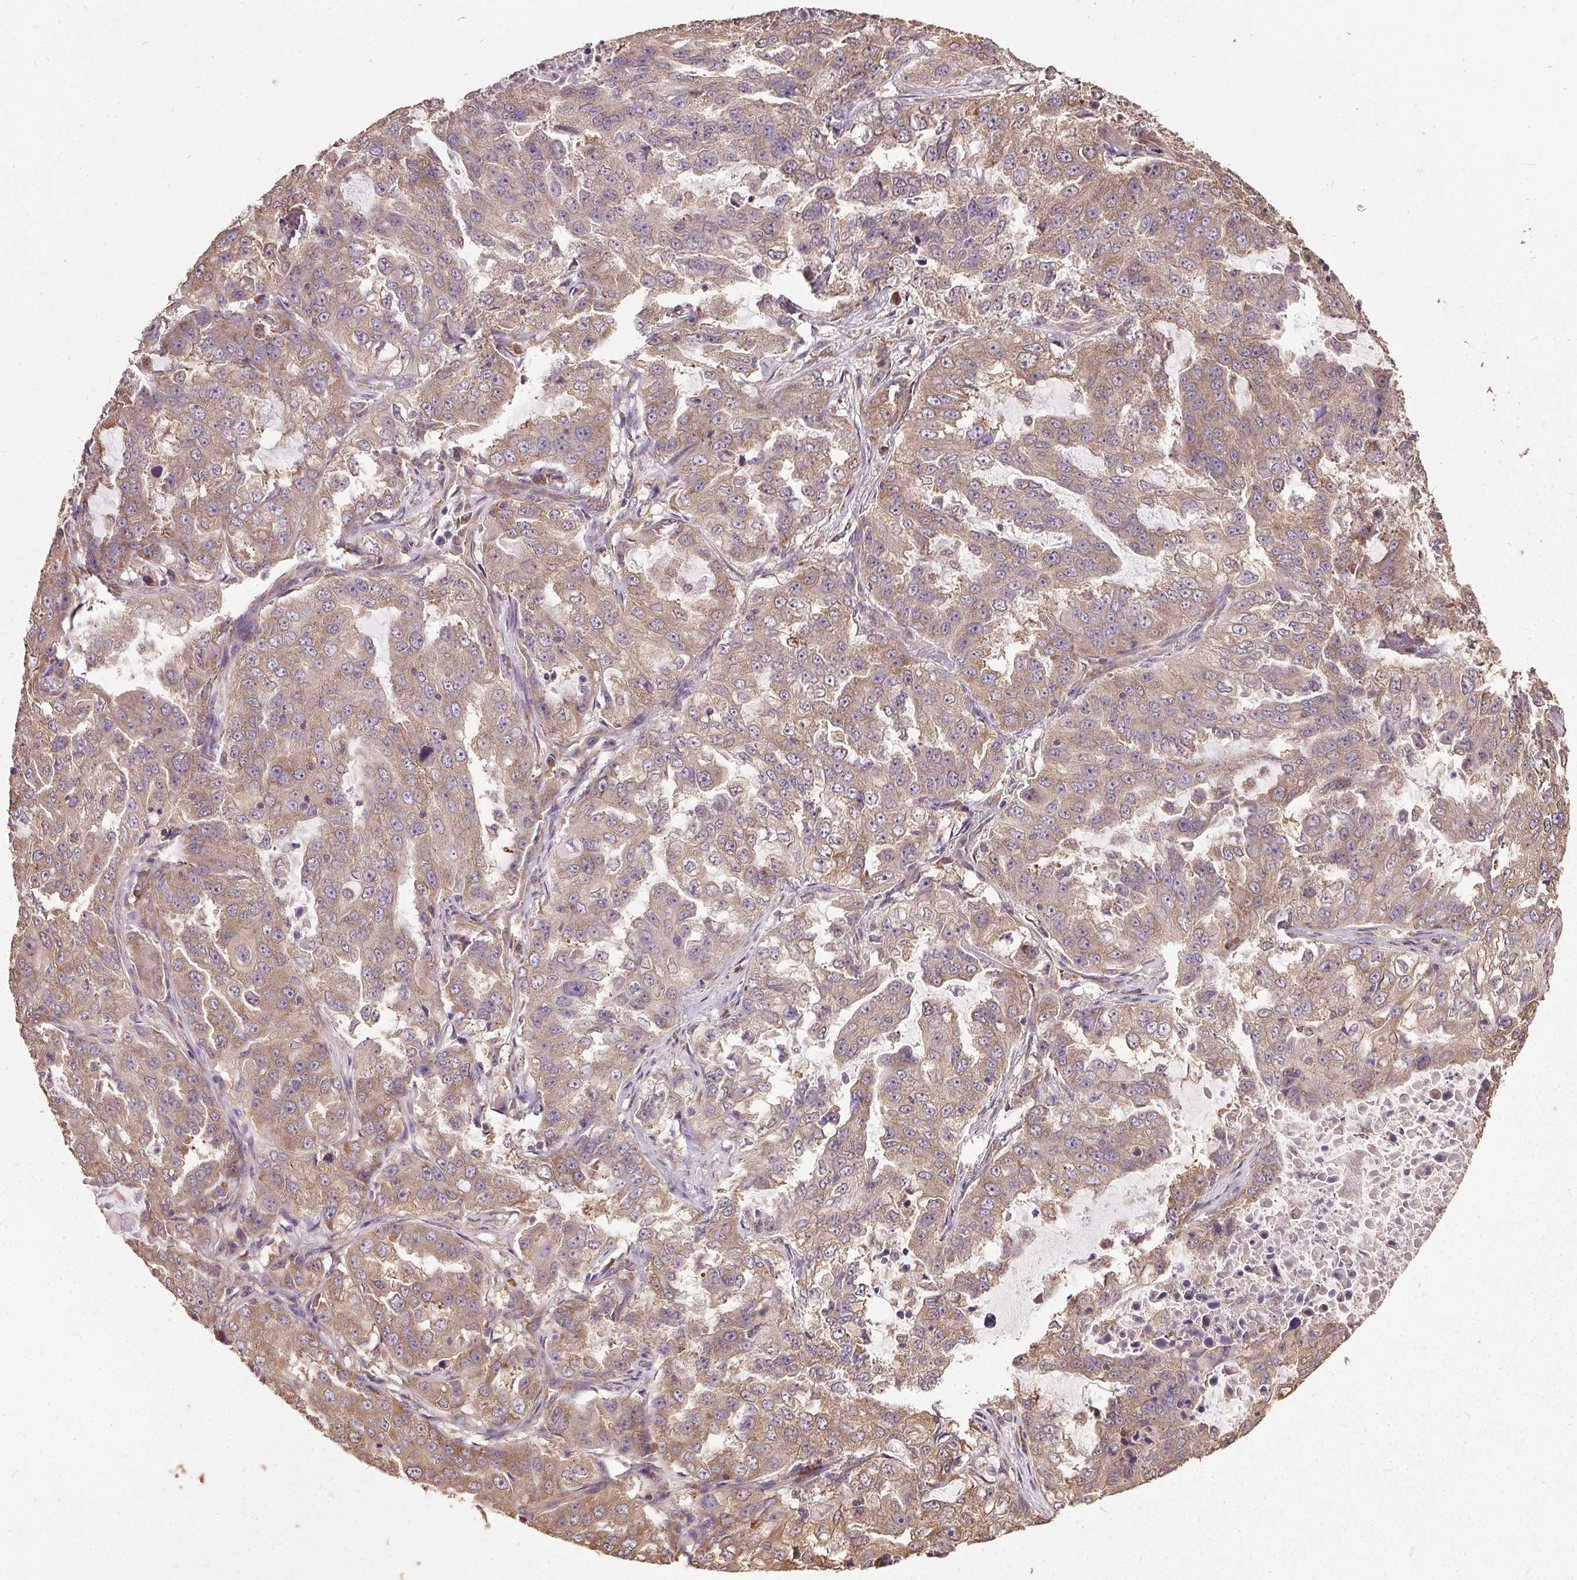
{"staining": {"intensity": "moderate", "quantity": ">75%", "location": "cytoplasmic/membranous"}, "tissue": "lung cancer", "cell_type": "Tumor cells", "image_type": "cancer", "snomed": [{"axis": "morphology", "description": "Adenocarcinoma, NOS"}, {"axis": "topography", "description": "Lung"}], "caption": "Moderate cytoplasmic/membranous staining for a protein is identified in approximately >75% of tumor cells of adenocarcinoma (lung) using immunohistochemistry (IHC).", "gene": "EIF2S1", "patient": {"sex": "female", "age": 61}}